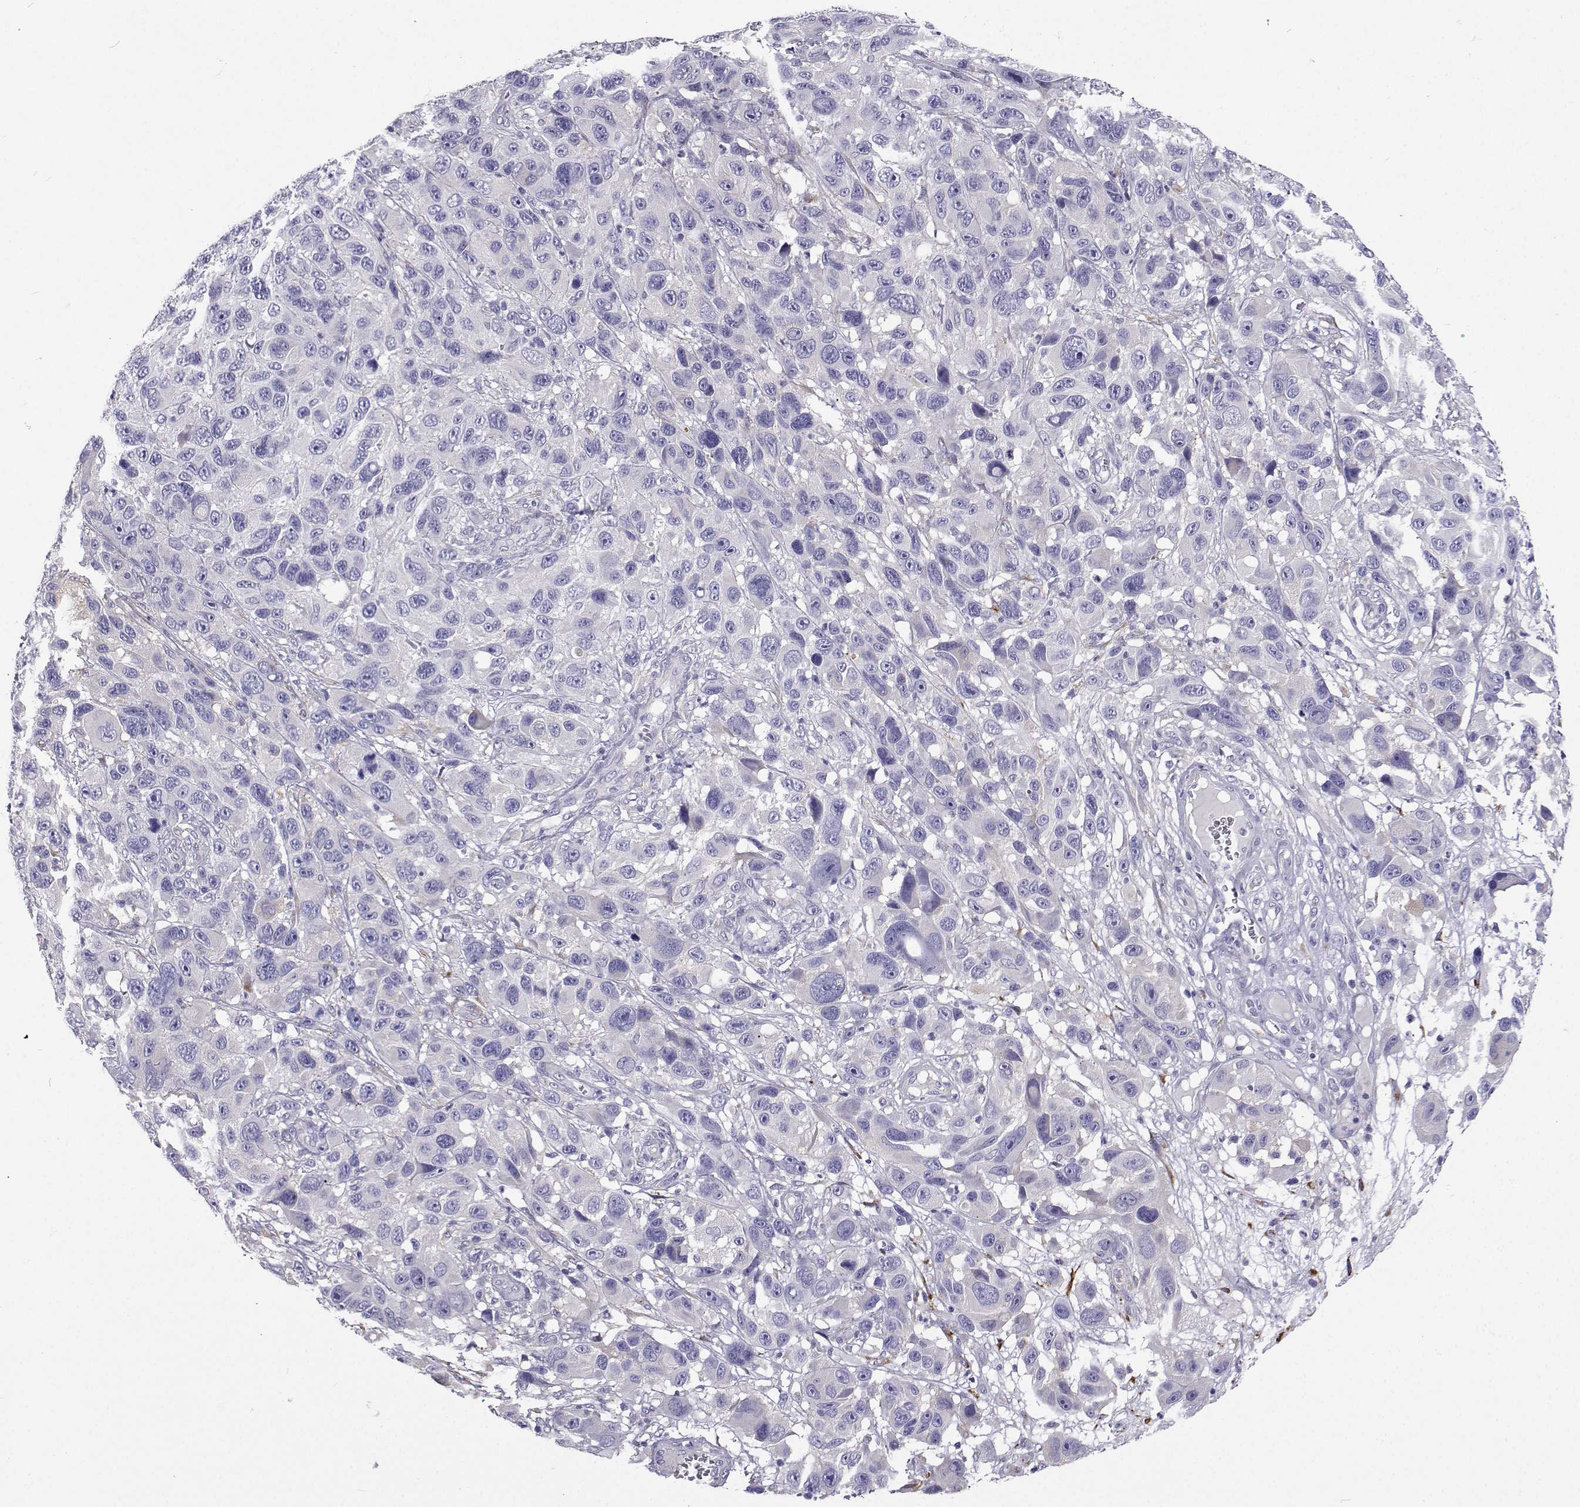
{"staining": {"intensity": "negative", "quantity": "none", "location": "none"}, "tissue": "melanoma", "cell_type": "Tumor cells", "image_type": "cancer", "snomed": [{"axis": "morphology", "description": "Malignant melanoma, NOS"}, {"axis": "topography", "description": "Skin"}], "caption": "Immunohistochemical staining of human melanoma exhibits no significant staining in tumor cells.", "gene": "LHFPL7", "patient": {"sex": "male", "age": 53}}